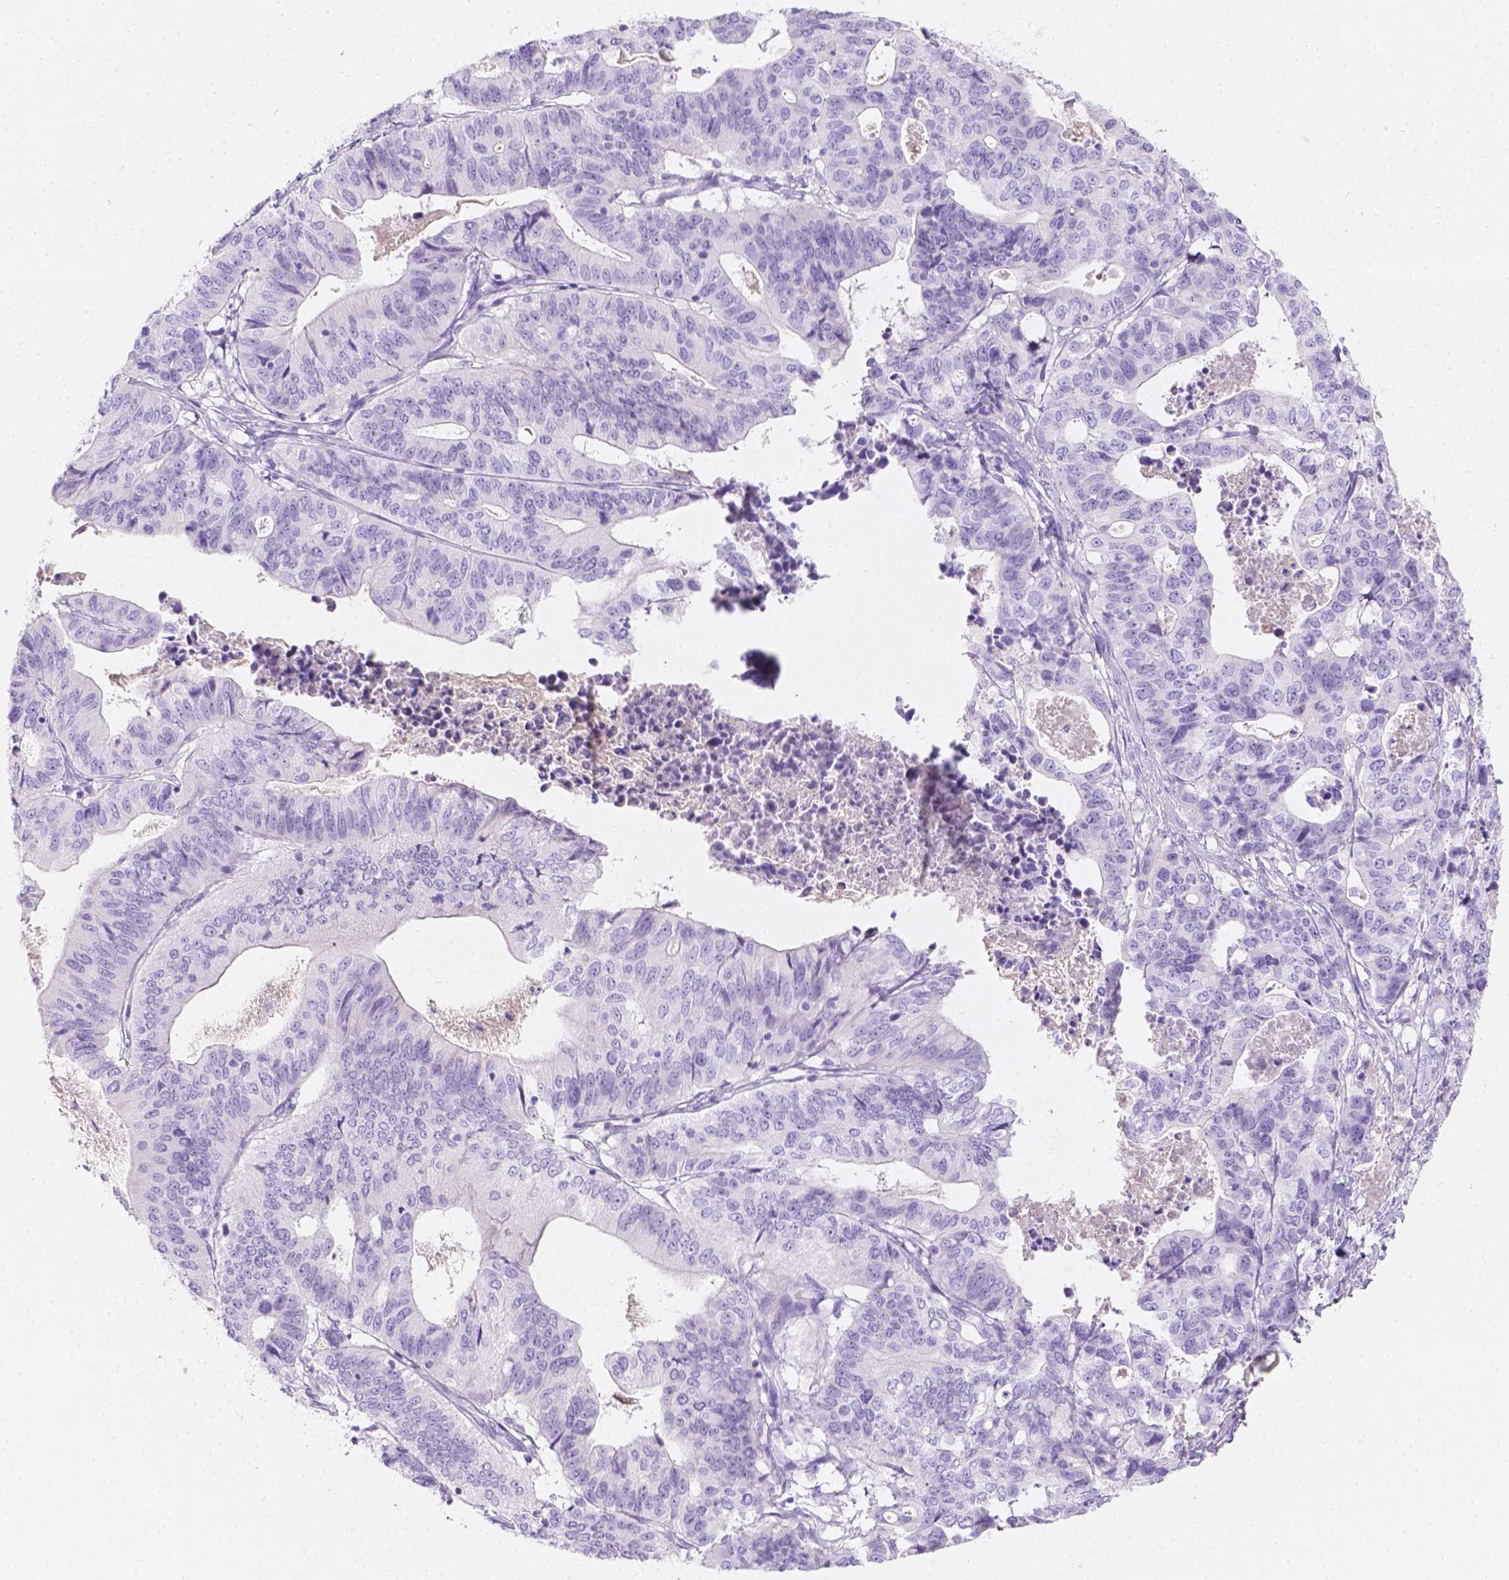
{"staining": {"intensity": "negative", "quantity": "none", "location": "none"}, "tissue": "stomach cancer", "cell_type": "Tumor cells", "image_type": "cancer", "snomed": [{"axis": "morphology", "description": "Adenocarcinoma, NOS"}, {"axis": "topography", "description": "Stomach, upper"}], "caption": "Tumor cells show no significant protein staining in stomach cancer (adenocarcinoma).", "gene": "GAL3ST2", "patient": {"sex": "female", "age": 67}}